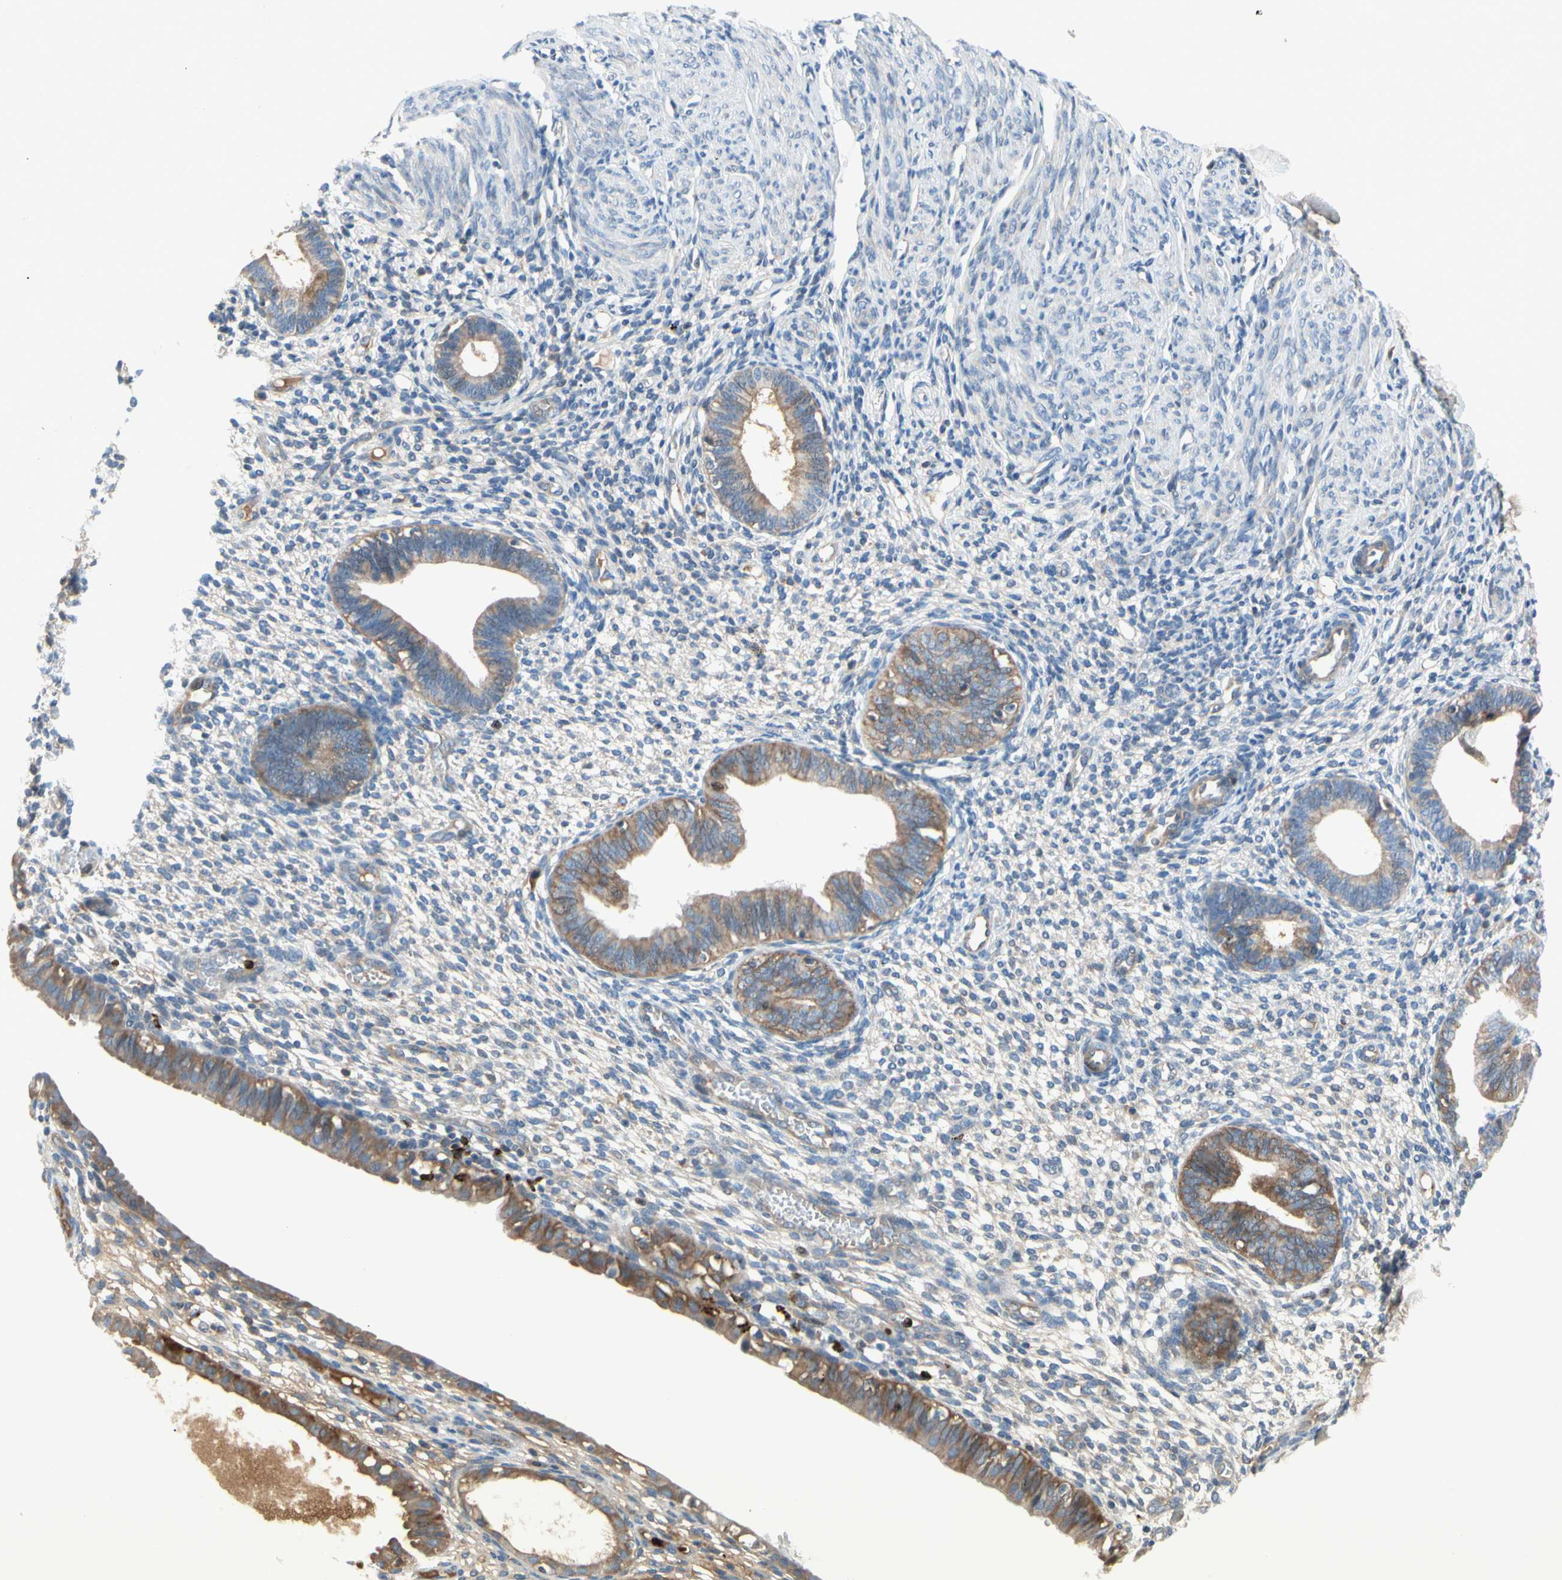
{"staining": {"intensity": "negative", "quantity": "none", "location": "none"}, "tissue": "endometrium", "cell_type": "Cells in endometrial stroma", "image_type": "normal", "snomed": [{"axis": "morphology", "description": "Normal tissue, NOS"}, {"axis": "topography", "description": "Endometrium"}], "caption": "DAB (3,3'-diaminobenzidine) immunohistochemical staining of benign human endometrium displays no significant positivity in cells in endometrial stroma.", "gene": "HJURP", "patient": {"sex": "female", "age": 61}}